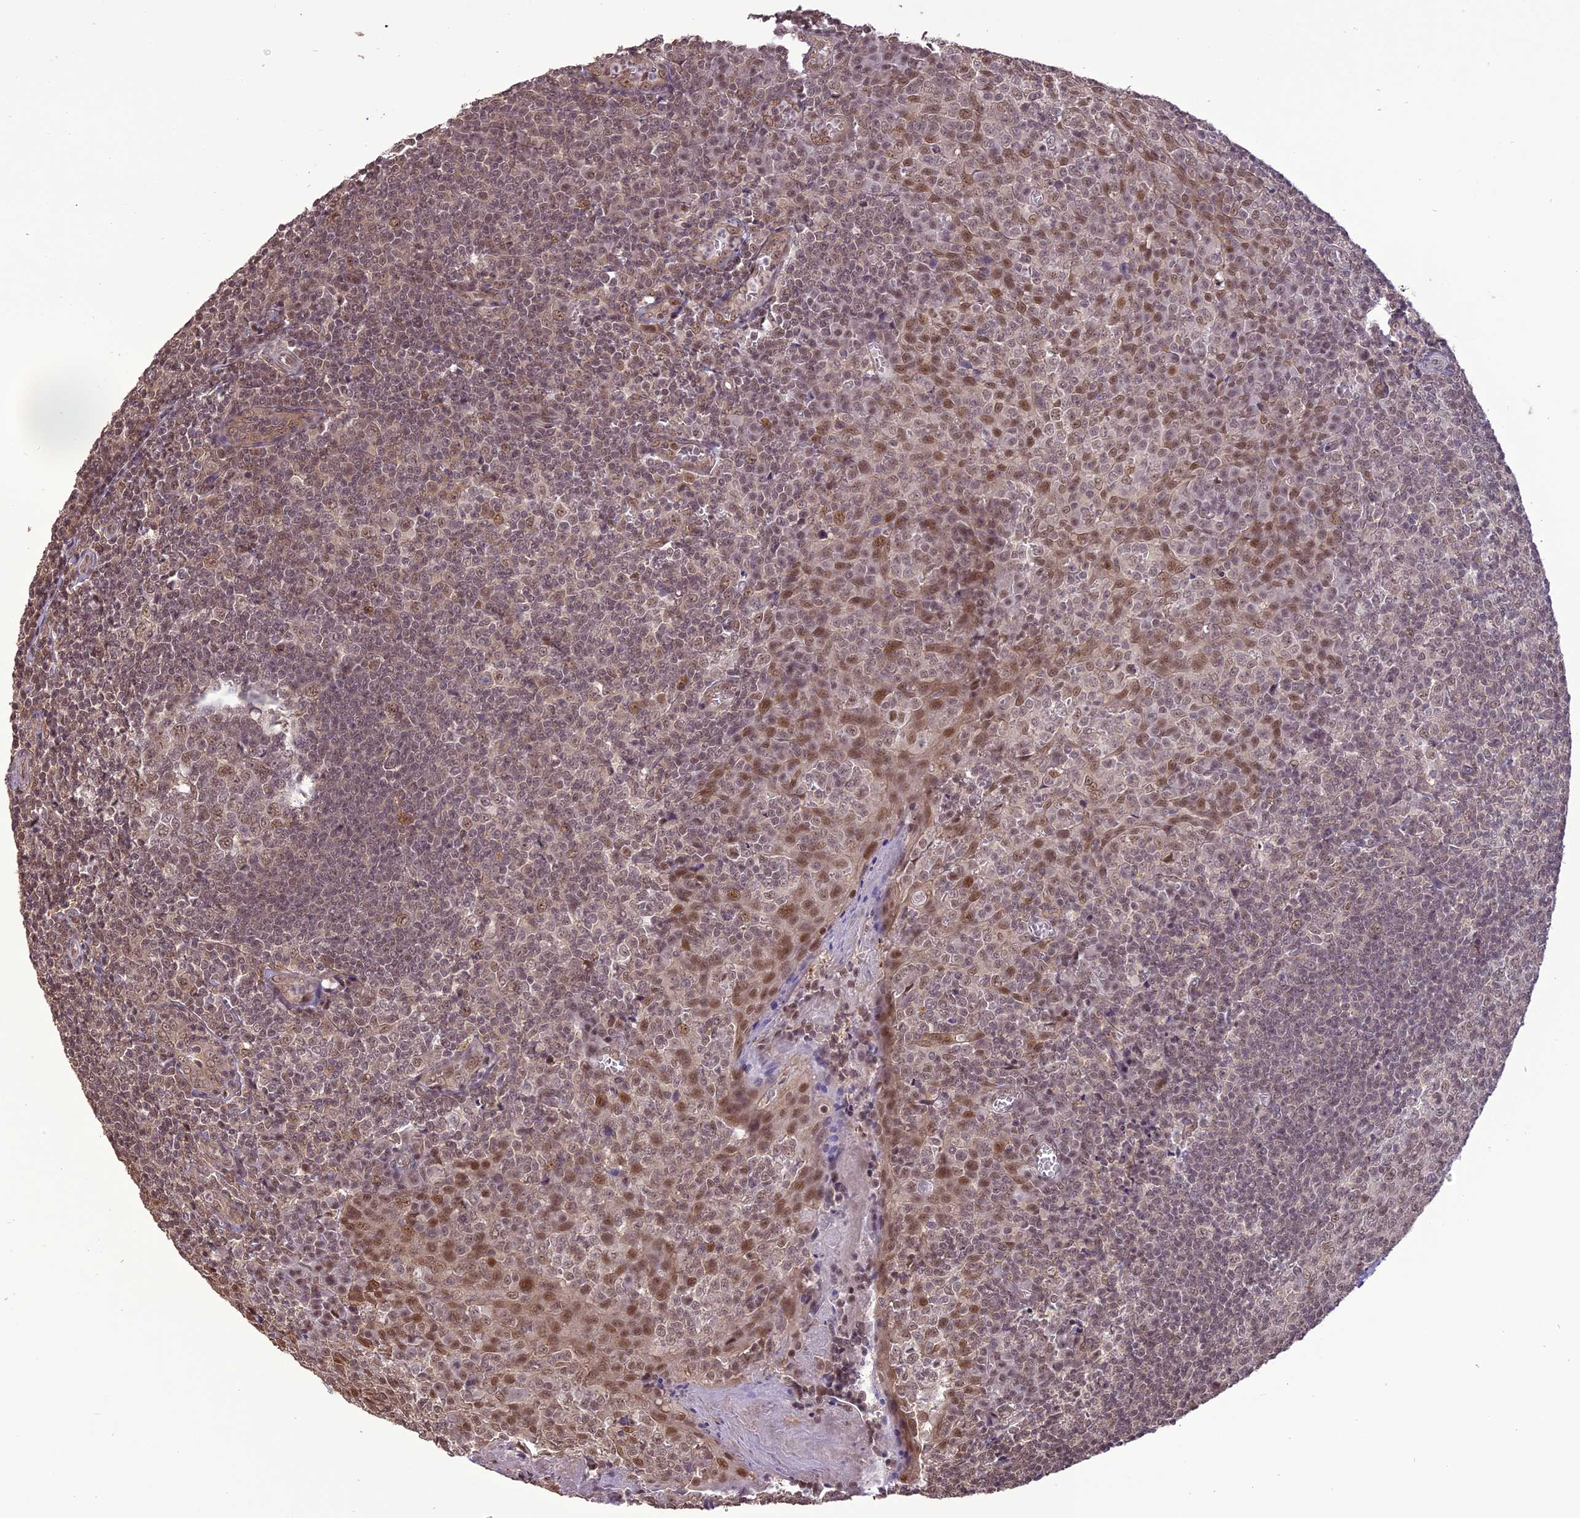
{"staining": {"intensity": "weak", "quantity": ">75%", "location": "nuclear"}, "tissue": "tonsil", "cell_type": "Germinal center cells", "image_type": "normal", "snomed": [{"axis": "morphology", "description": "Normal tissue, NOS"}, {"axis": "topography", "description": "Tonsil"}], "caption": "A brown stain labels weak nuclear positivity of a protein in germinal center cells of unremarkable human tonsil.", "gene": "TIGD7", "patient": {"sex": "male", "age": 27}}